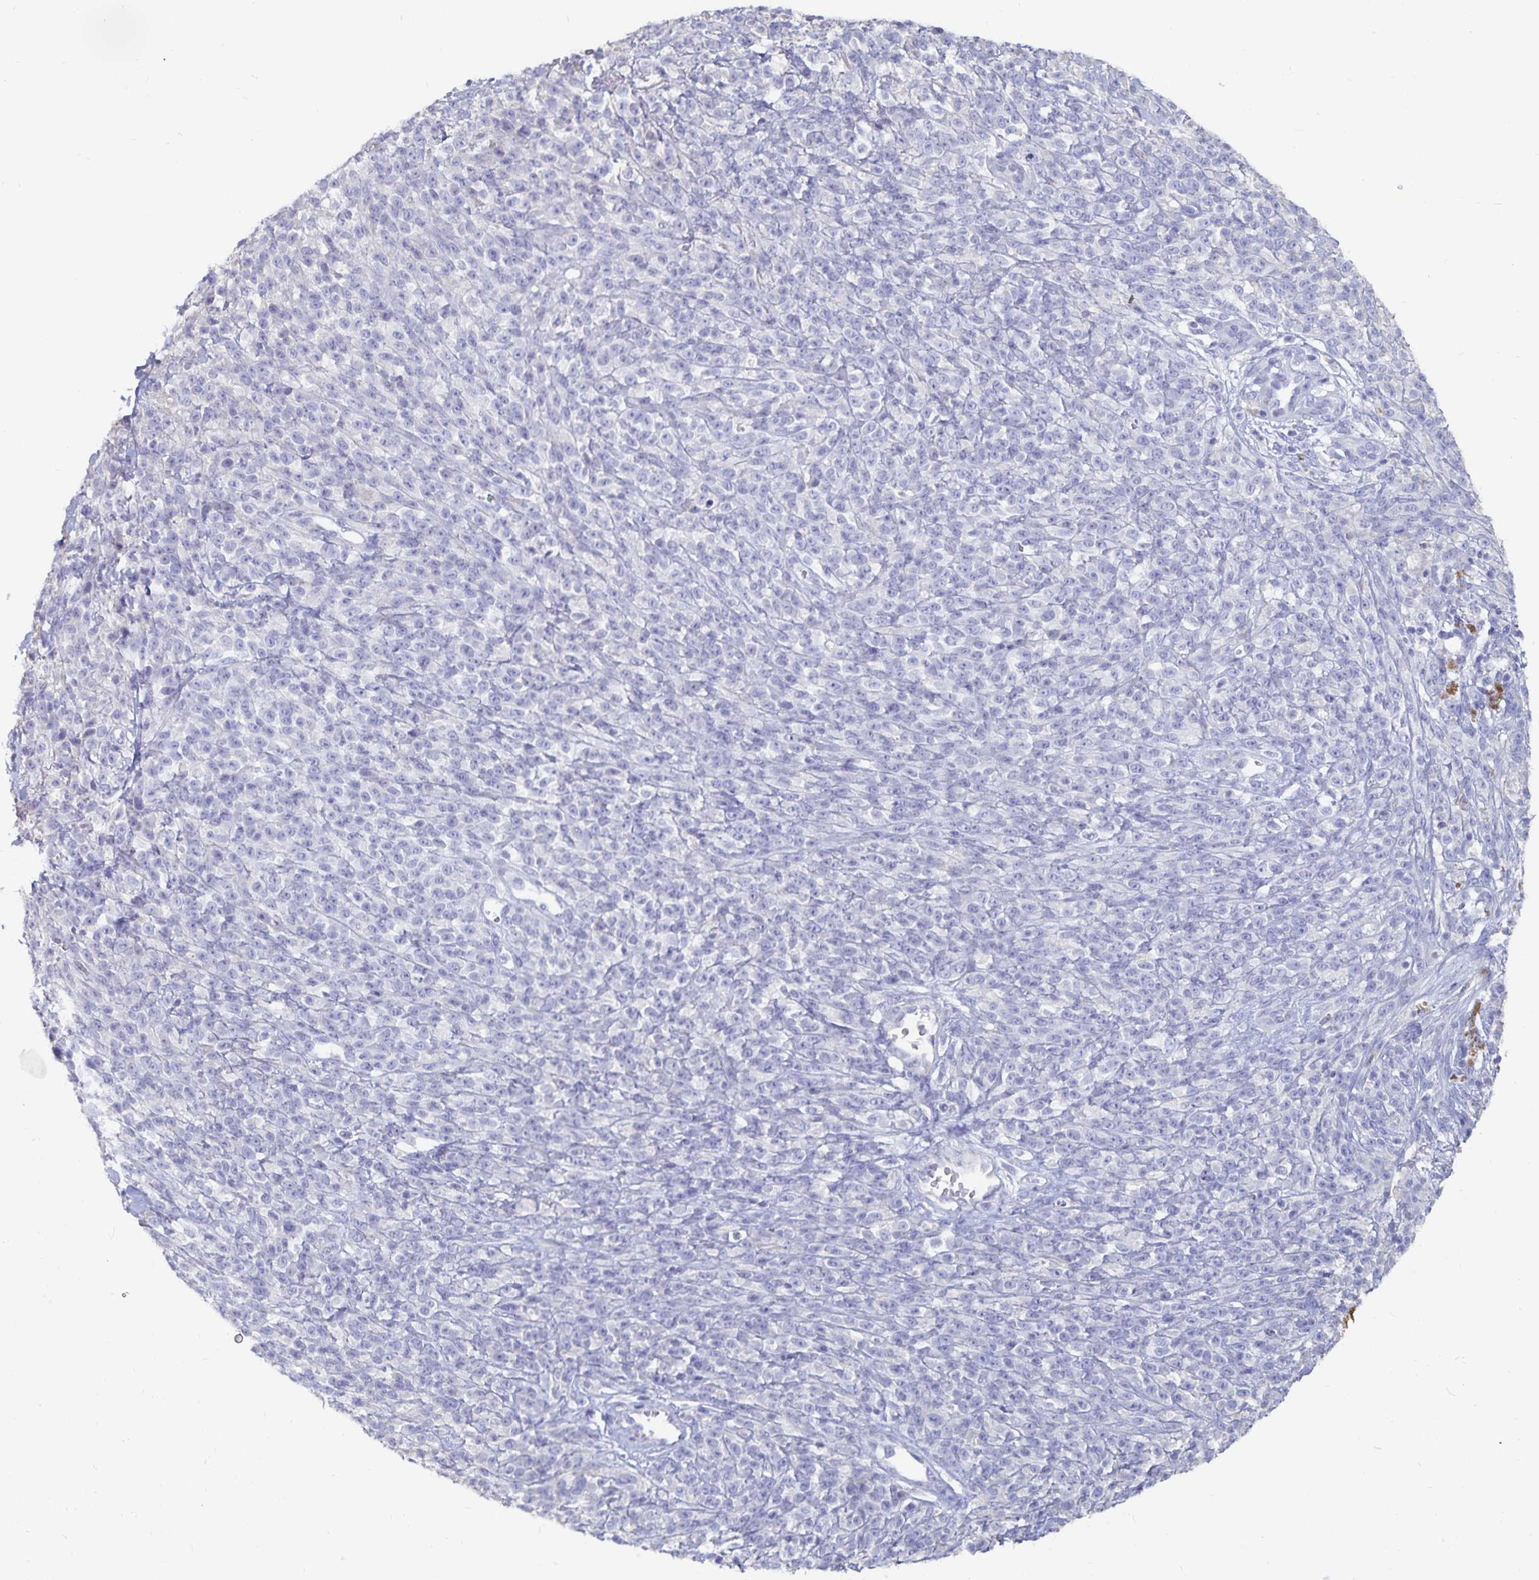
{"staining": {"intensity": "negative", "quantity": "none", "location": "none"}, "tissue": "melanoma", "cell_type": "Tumor cells", "image_type": "cancer", "snomed": [{"axis": "morphology", "description": "Malignant melanoma, NOS"}, {"axis": "topography", "description": "Skin"}, {"axis": "topography", "description": "Skin of trunk"}], "caption": "Immunohistochemistry (IHC) photomicrograph of neoplastic tissue: human malignant melanoma stained with DAB (3,3'-diaminobenzidine) reveals no significant protein positivity in tumor cells.", "gene": "CFAP69", "patient": {"sex": "male", "age": 74}}